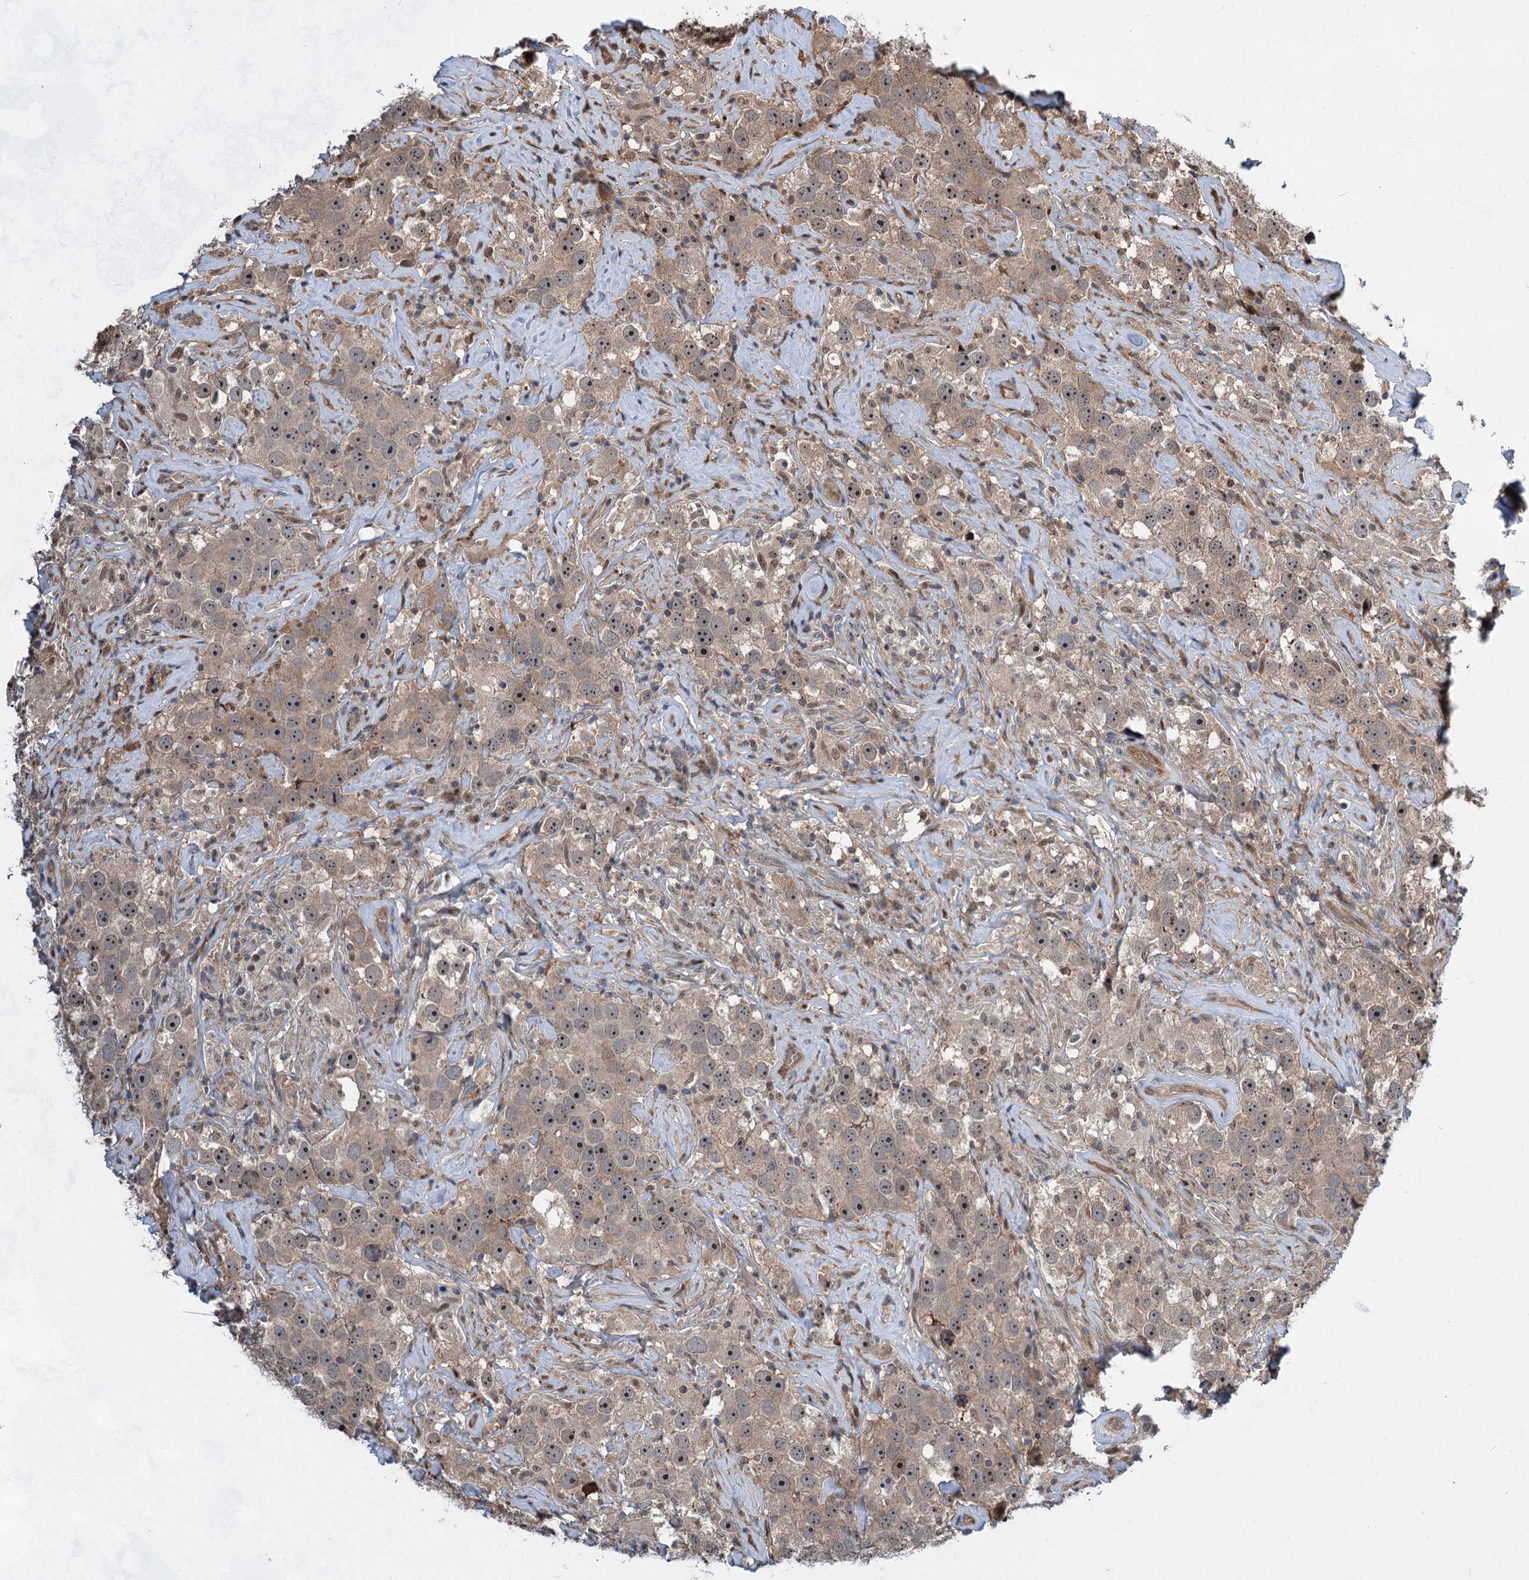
{"staining": {"intensity": "weak", "quantity": ">75%", "location": "cytoplasmic/membranous,nuclear"}, "tissue": "testis cancer", "cell_type": "Tumor cells", "image_type": "cancer", "snomed": [{"axis": "morphology", "description": "Seminoma, NOS"}, {"axis": "topography", "description": "Testis"}], "caption": "Protein staining by immunohistochemistry reveals weak cytoplasmic/membranous and nuclear staining in approximately >75% of tumor cells in testis cancer. (IHC, brightfield microscopy, high magnification).", "gene": "GPBP1", "patient": {"sex": "male", "age": 49}}